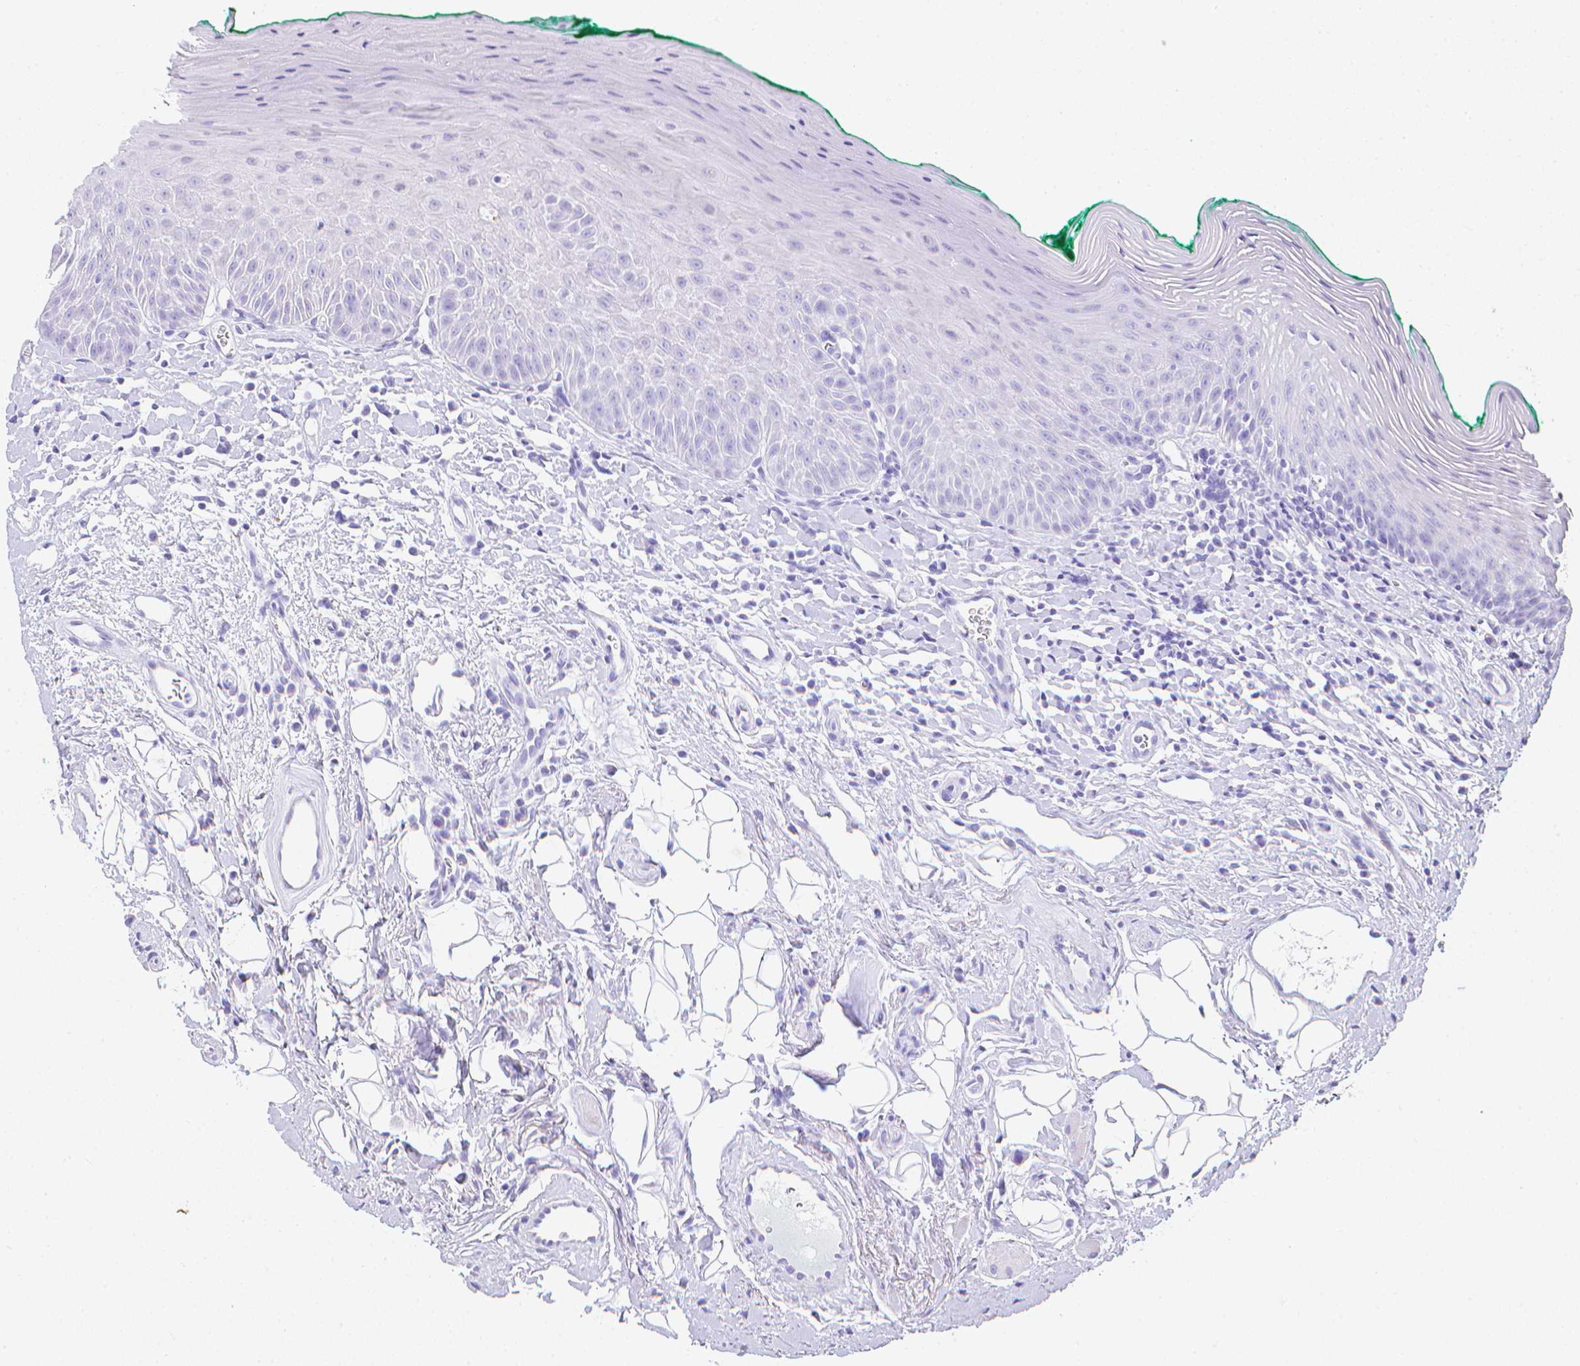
{"staining": {"intensity": "negative", "quantity": "none", "location": "none"}, "tissue": "oral mucosa", "cell_type": "Squamous epithelial cells", "image_type": "normal", "snomed": [{"axis": "morphology", "description": "Normal tissue, NOS"}, {"axis": "topography", "description": "Oral tissue"}, {"axis": "topography", "description": "Tounge, NOS"}], "caption": "Oral mucosa stained for a protein using IHC reveals no staining squamous epithelial cells.", "gene": "LGALS4", "patient": {"sex": "male", "age": 83}}